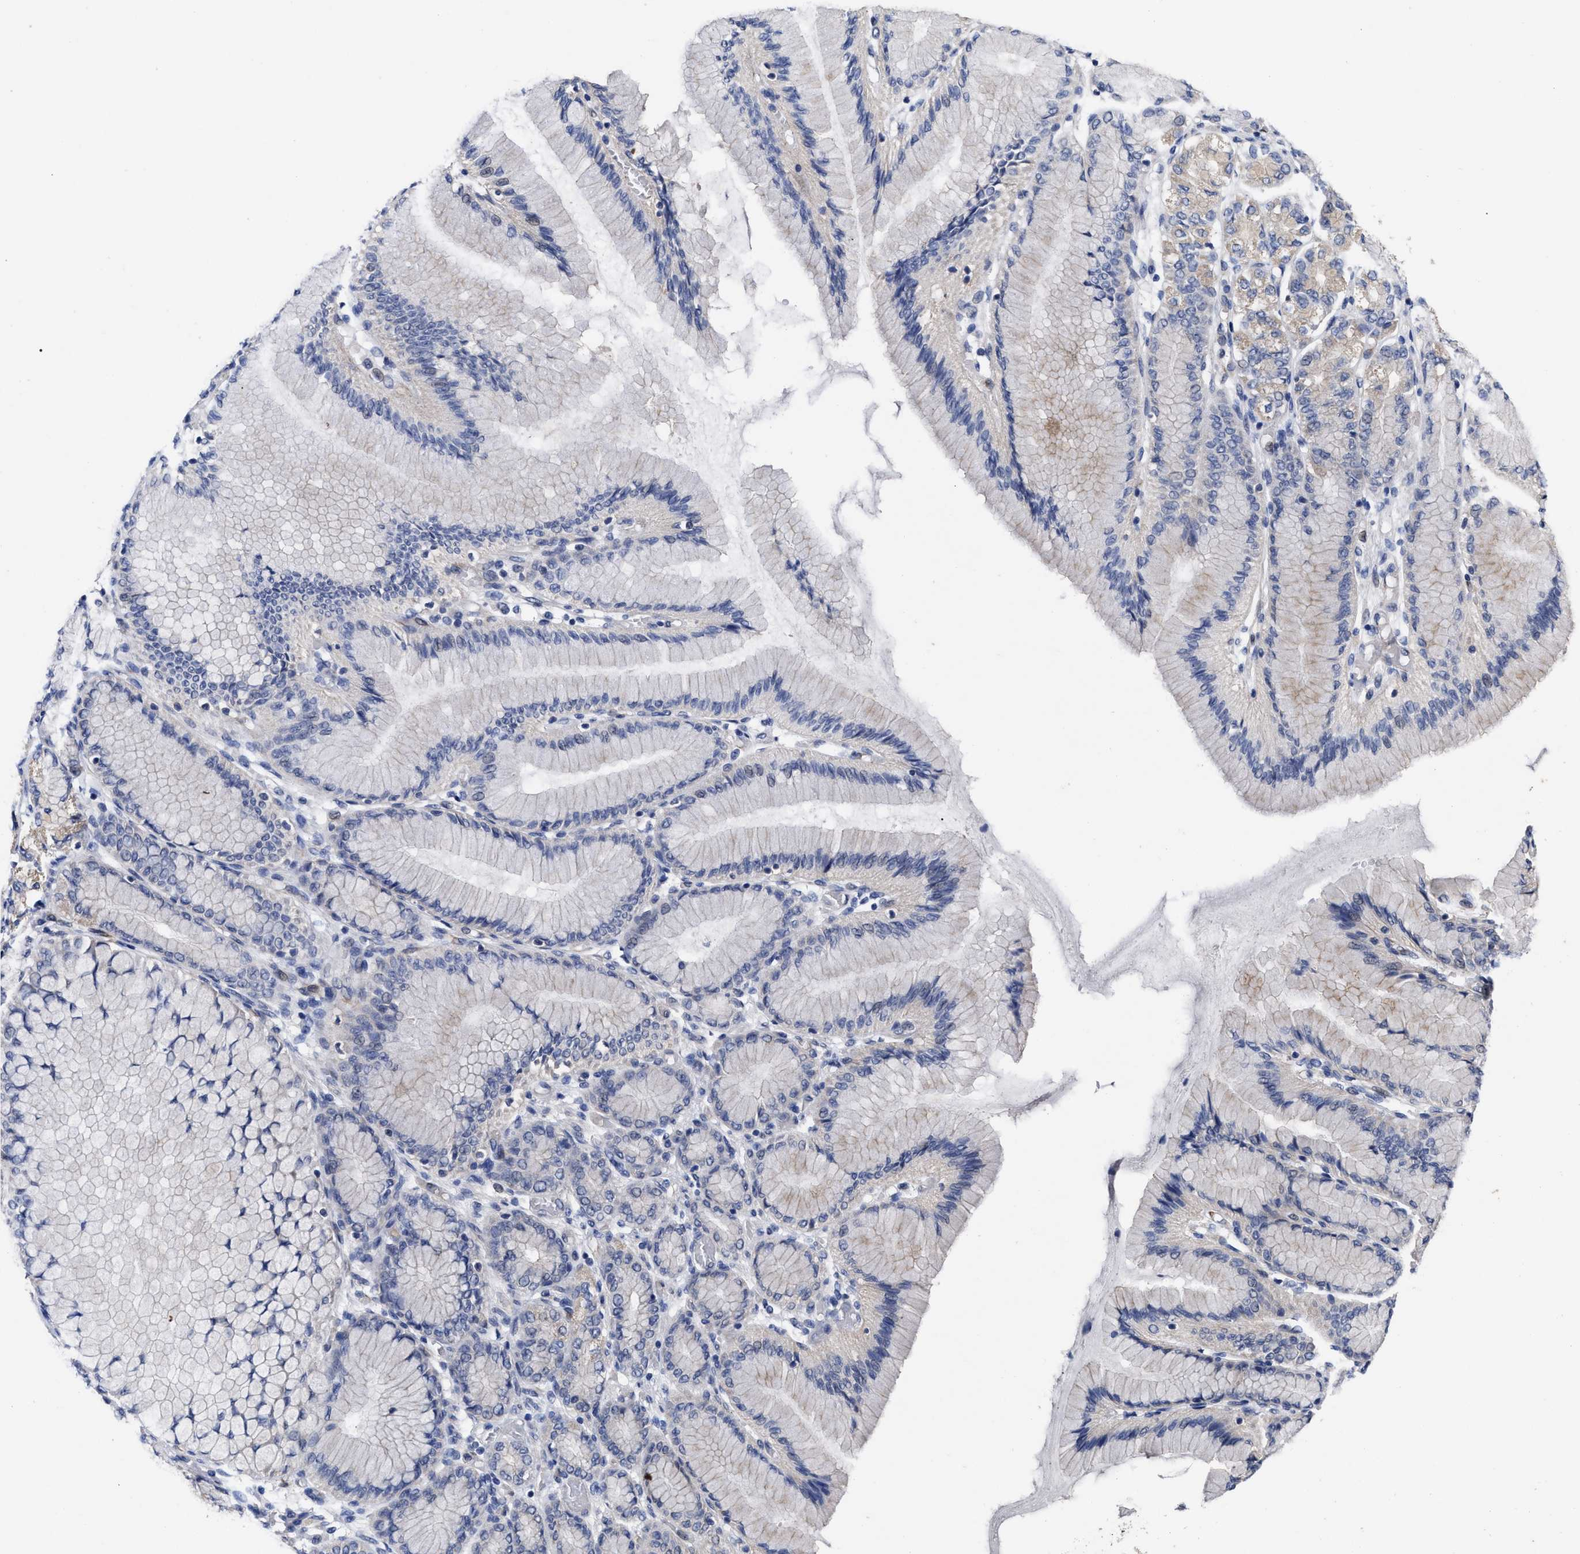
{"staining": {"intensity": "negative", "quantity": "none", "location": "none"}, "tissue": "stomach cancer", "cell_type": "Tumor cells", "image_type": "cancer", "snomed": [{"axis": "morphology", "description": "Adenocarcinoma, NOS"}, {"axis": "topography", "description": "Stomach"}], "caption": "Tumor cells show no significant protein positivity in stomach adenocarcinoma.", "gene": "CCN5", "patient": {"sex": "female", "age": 65}}